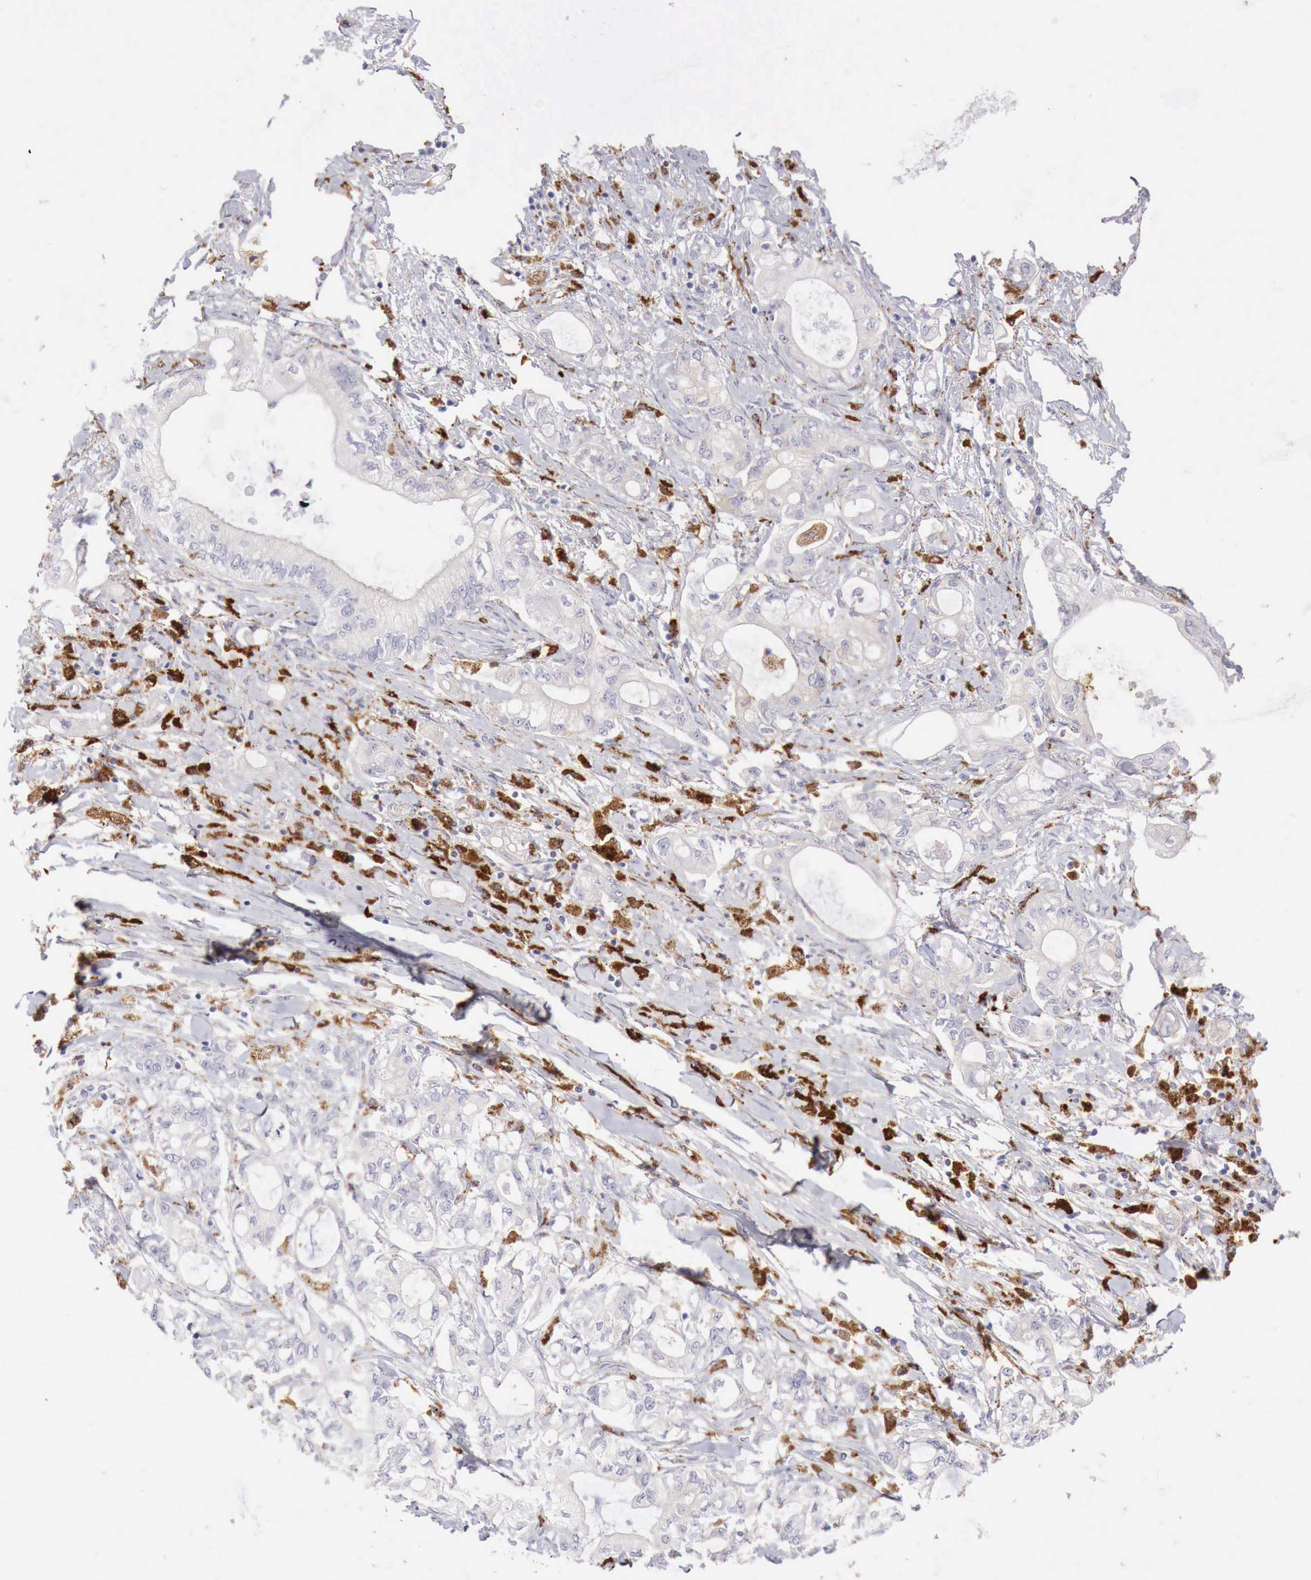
{"staining": {"intensity": "weak", "quantity": "<25%", "location": "cytoplasmic/membranous"}, "tissue": "pancreatic cancer", "cell_type": "Tumor cells", "image_type": "cancer", "snomed": [{"axis": "morphology", "description": "Adenocarcinoma, NOS"}, {"axis": "topography", "description": "Pancreas"}], "caption": "The histopathology image demonstrates no significant staining in tumor cells of pancreatic cancer.", "gene": "GLA", "patient": {"sex": "male", "age": 79}}